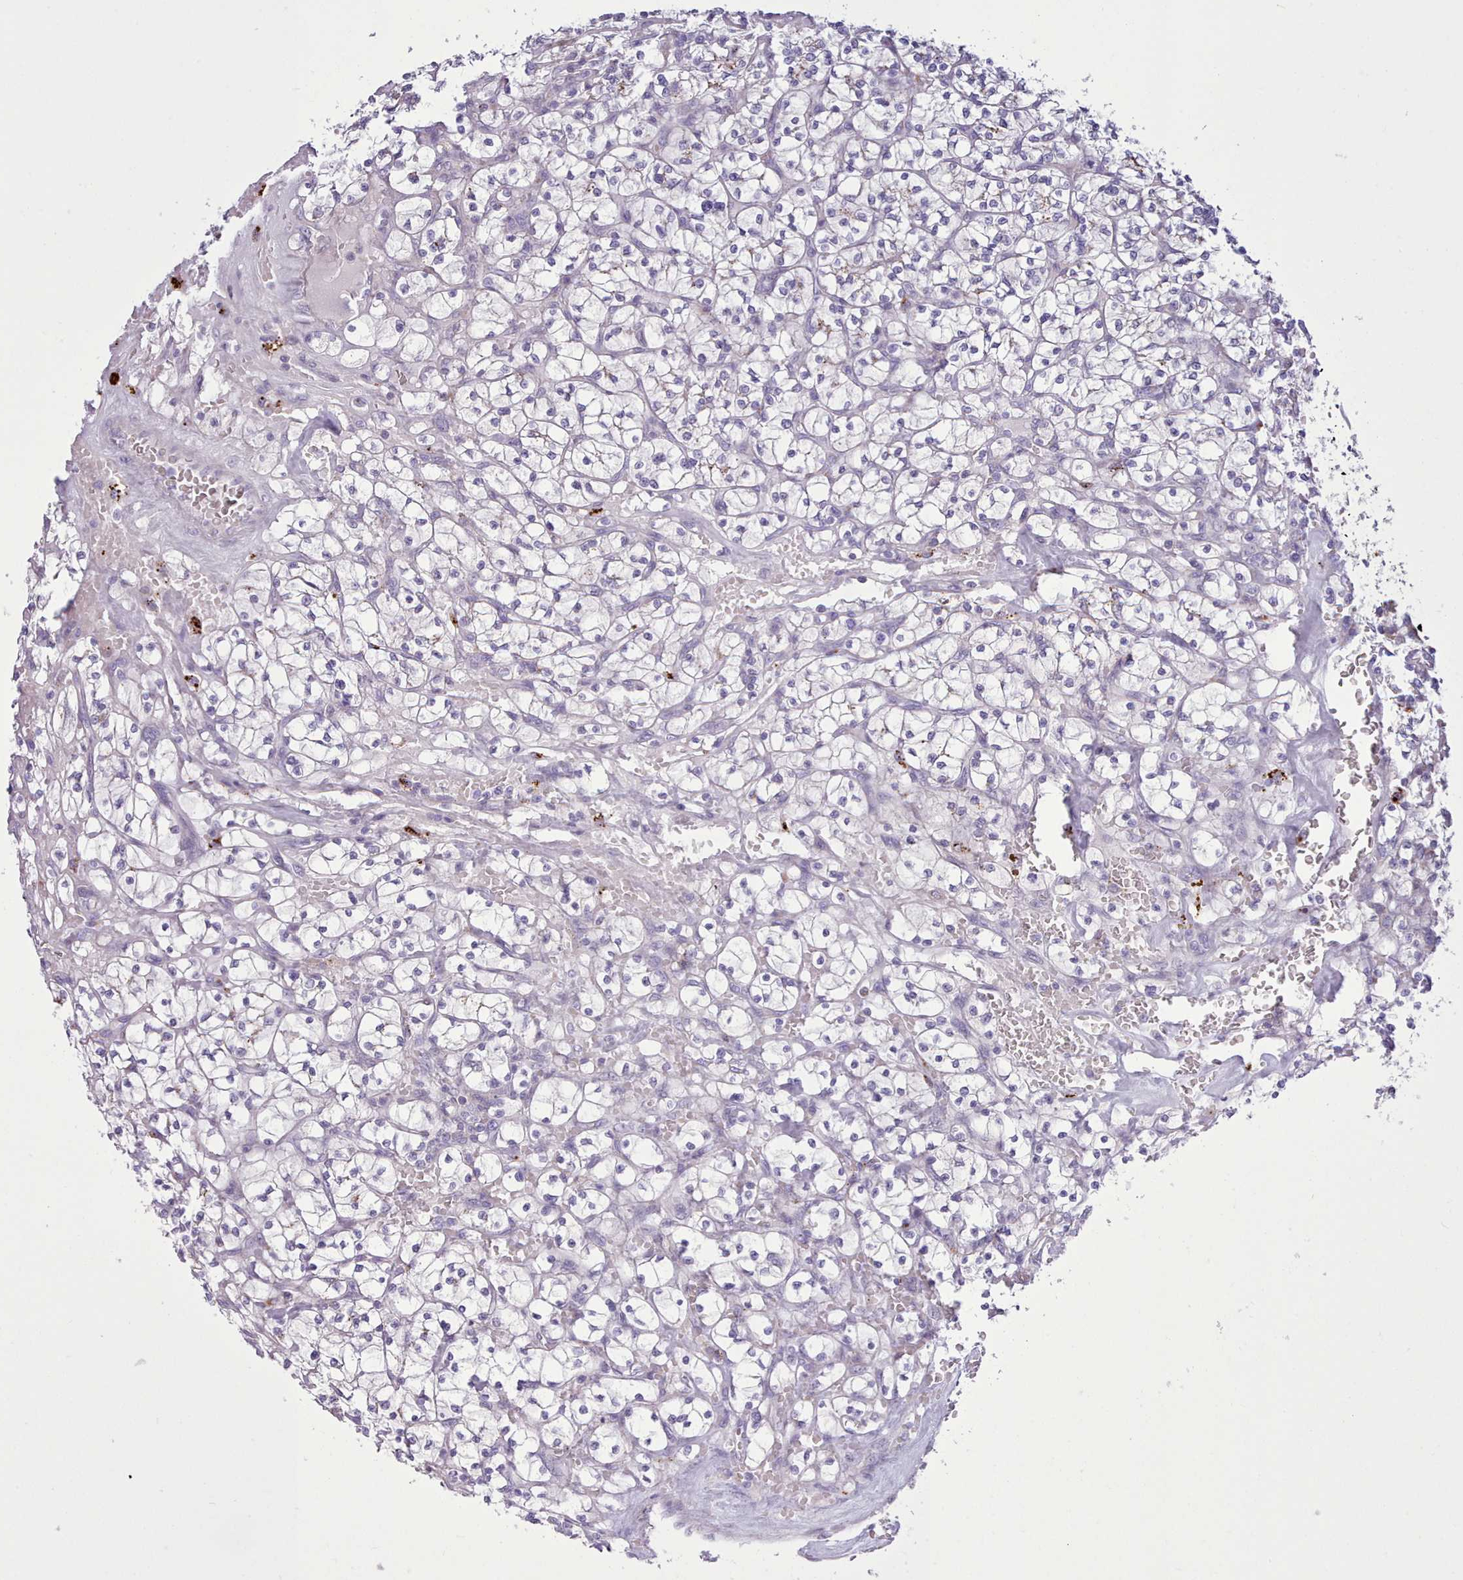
{"staining": {"intensity": "negative", "quantity": "none", "location": "none"}, "tissue": "renal cancer", "cell_type": "Tumor cells", "image_type": "cancer", "snomed": [{"axis": "morphology", "description": "Adenocarcinoma, NOS"}, {"axis": "topography", "description": "Kidney"}], "caption": "A histopathology image of renal adenocarcinoma stained for a protein exhibits no brown staining in tumor cells.", "gene": "SRD5A1", "patient": {"sex": "female", "age": 64}}